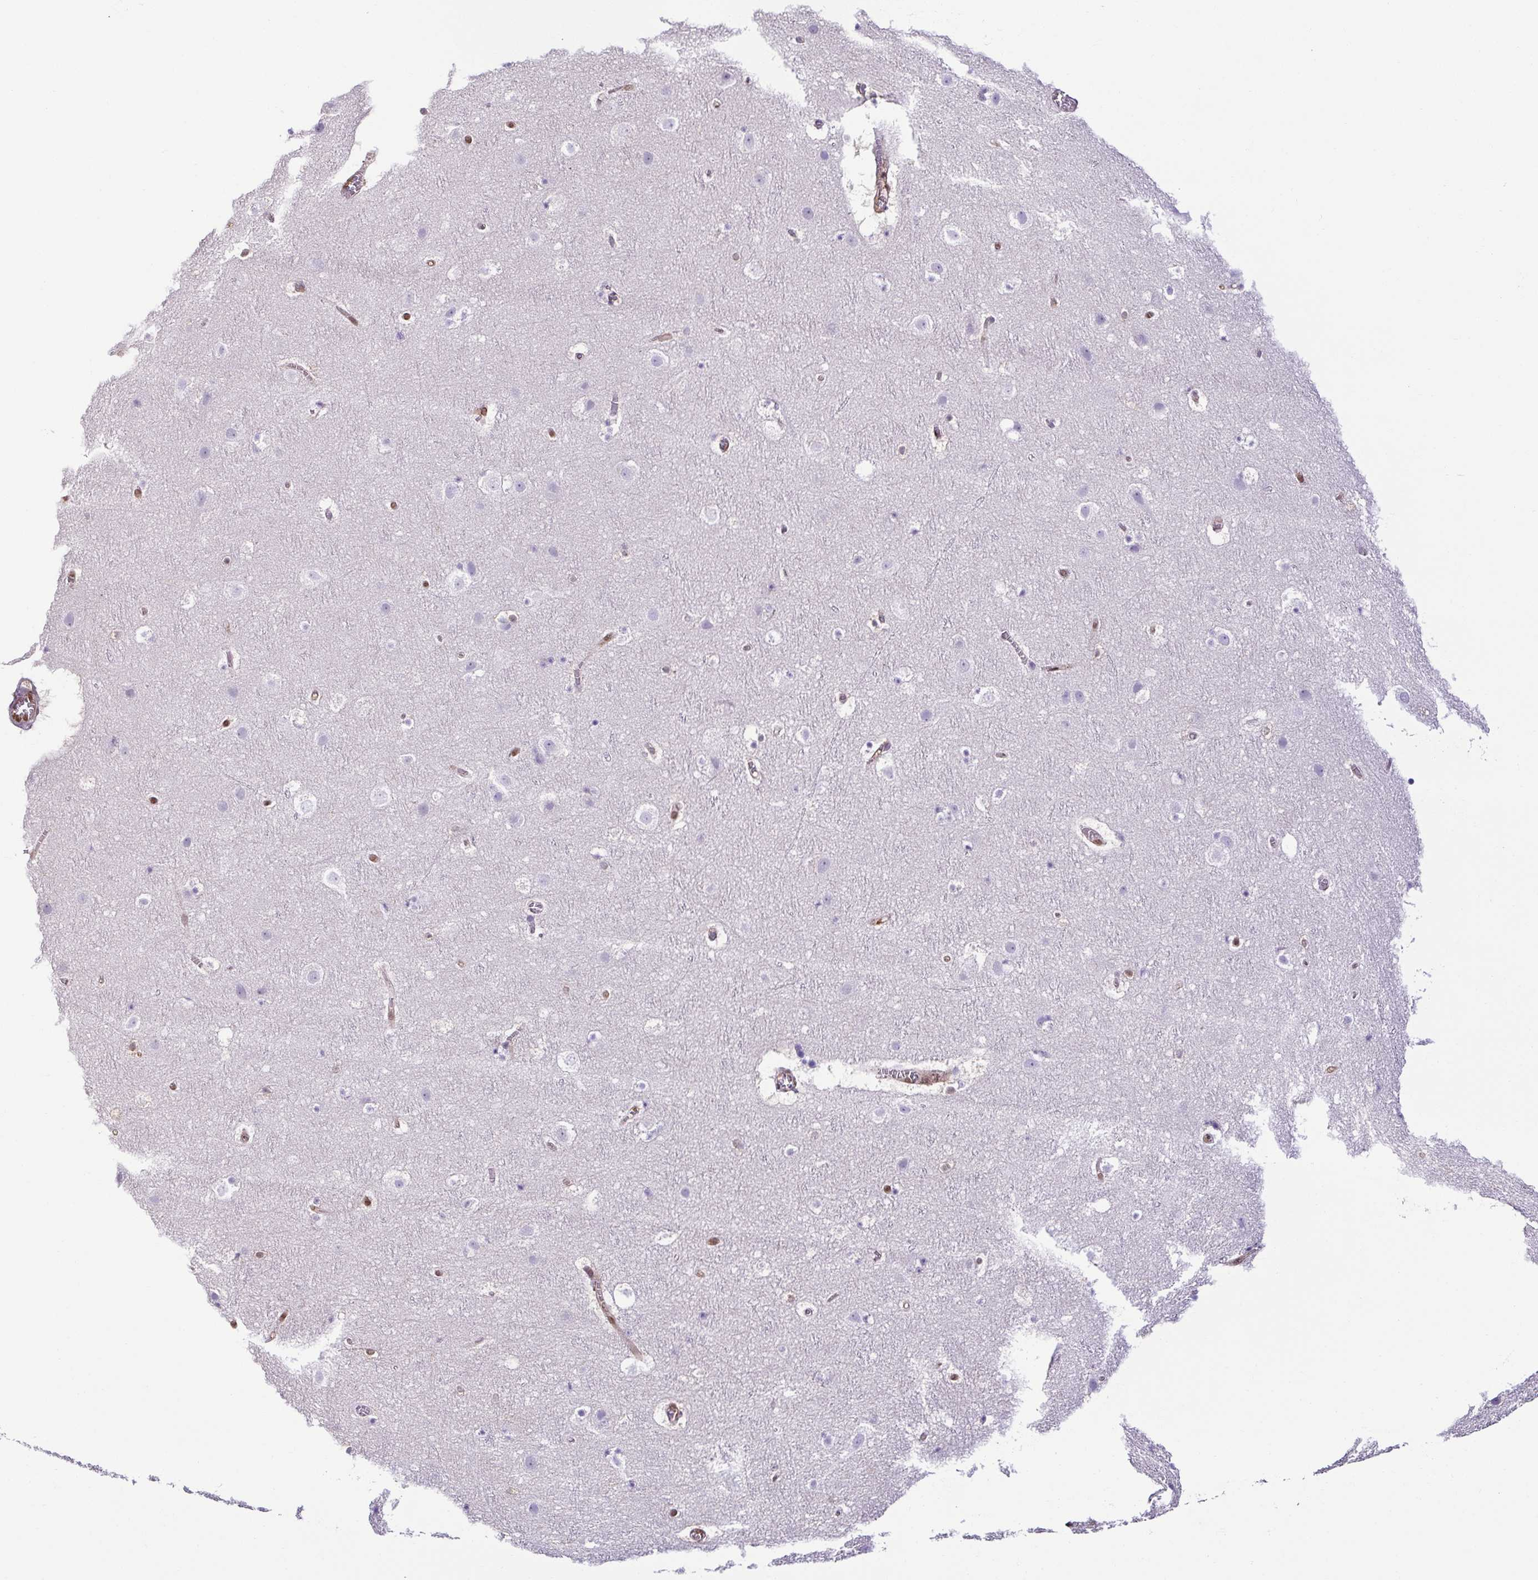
{"staining": {"intensity": "negative", "quantity": "none", "location": "none"}, "tissue": "cerebral cortex", "cell_type": "Endothelial cells", "image_type": "normal", "snomed": [{"axis": "morphology", "description": "Normal tissue, NOS"}, {"axis": "topography", "description": "Cerebral cortex"}], "caption": "A high-resolution histopathology image shows IHC staining of unremarkable cerebral cortex, which reveals no significant staining in endothelial cells. The staining was performed using DAB (3,3'-diaminobenzidine) to visualize the protein expression in brown, while the nuclei were stained in blue with hematoxylin (Magnification: 20x).", "gene": "PSMB9", "patient": {"sex": "female", "age": 42}}